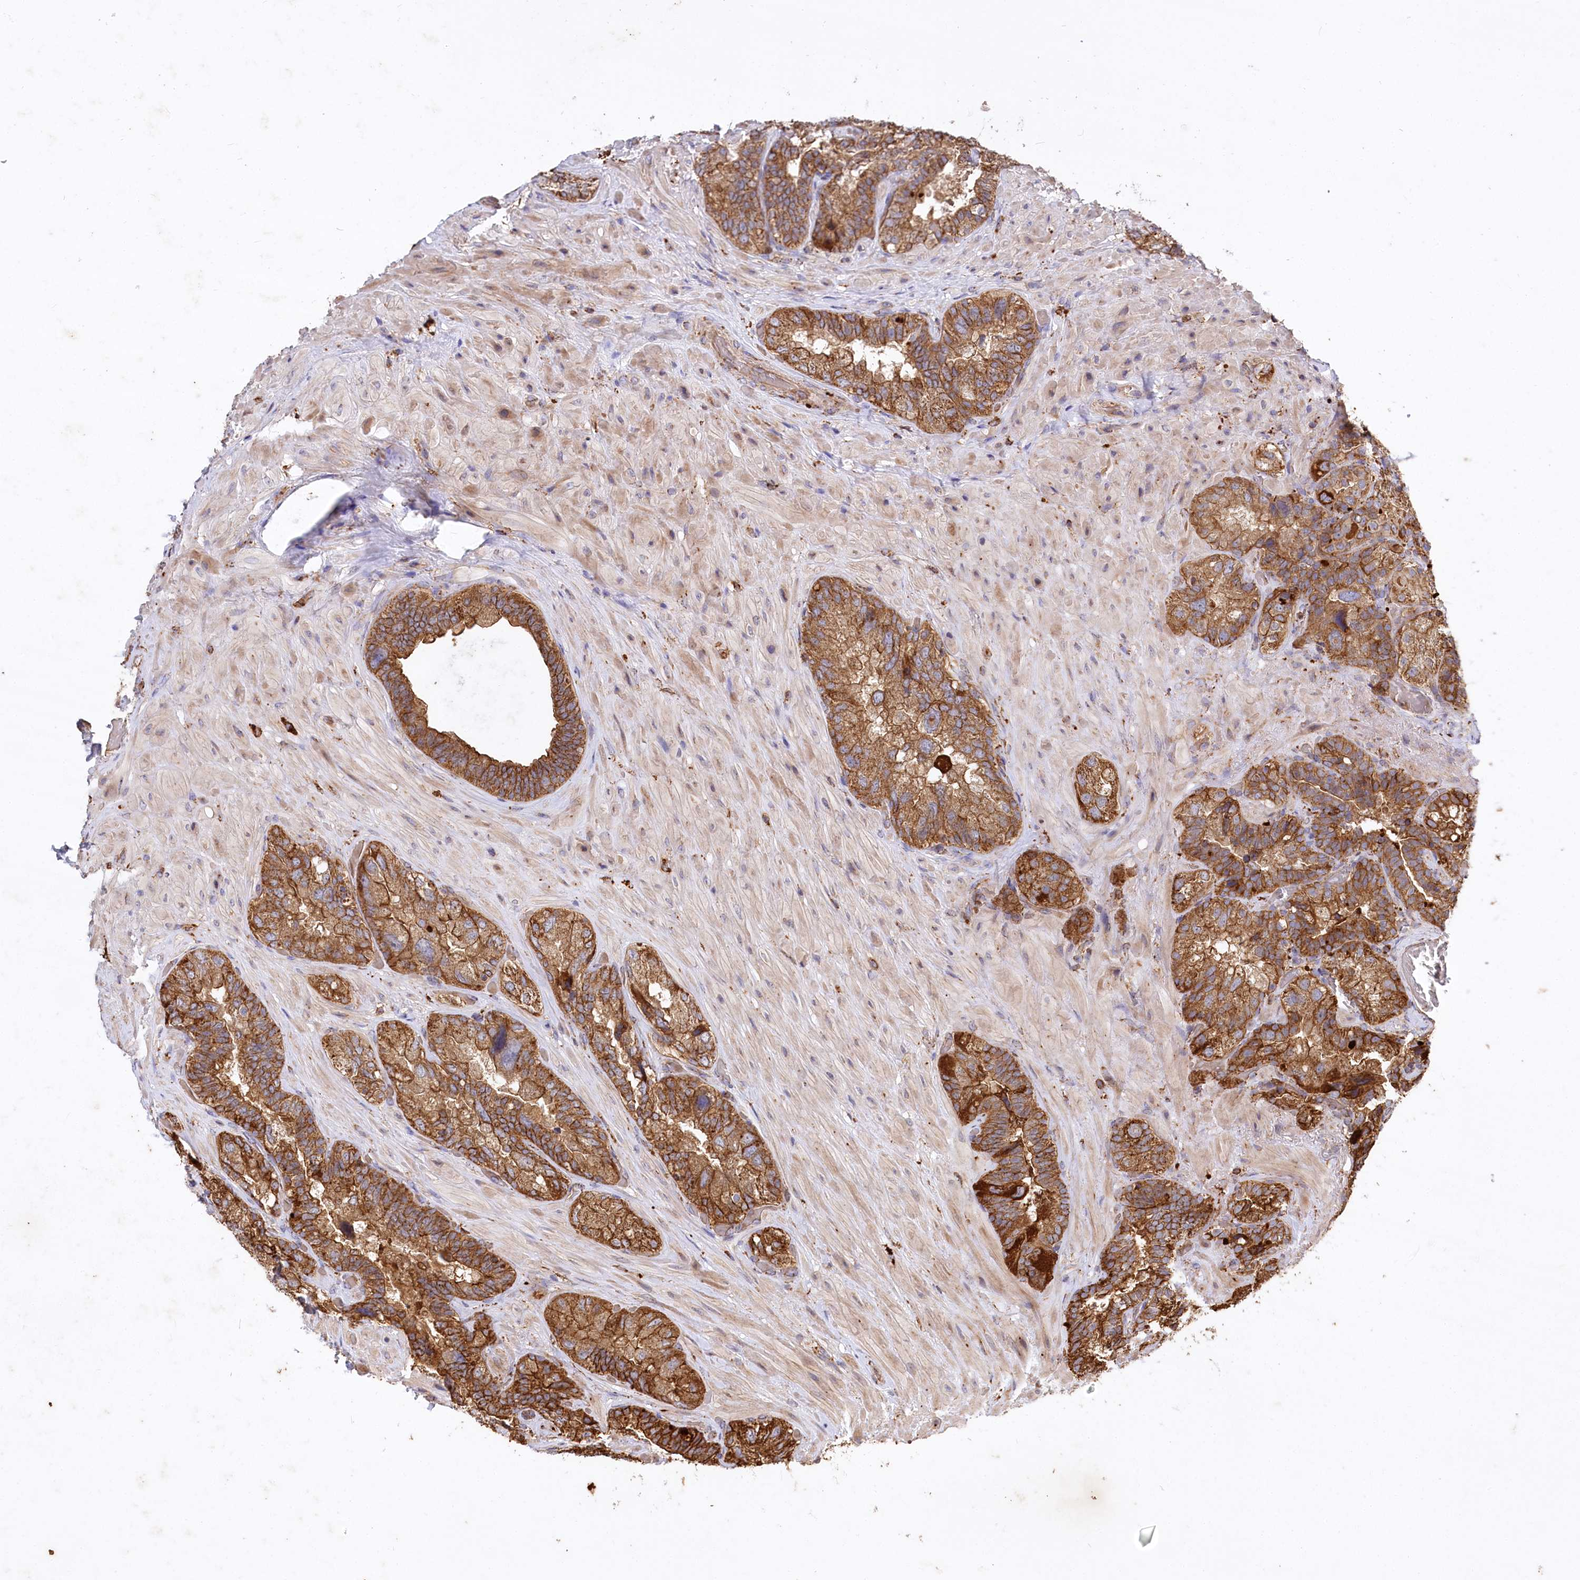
{"staining": {"intensity": "strong", "quantity": ">75%", "location": "cytoplasmic/membranous"}, "tissue": "seminal vesicle", "cell_type": "Glandular cells", "image_type": "normal", "snomed": [{"axis": "morphology", "description": "Normal tissue, NOS"}, {"axis": "topography", "description": "Prostate and seminal vesicle, NOS"}, {"axis": "topography", "description": "Prostate"}, {"axis": "topography", "description": "Seminal veicle"}], "caption": "Immunohistochemistry (IHC) of benign human seminal vesicle shows high levels of strong cytoplasmic/membranous positivity in approximately >75% of glandular cells.", "gene": "CARD19", "patient": {"sex": "male", "age": 67}}